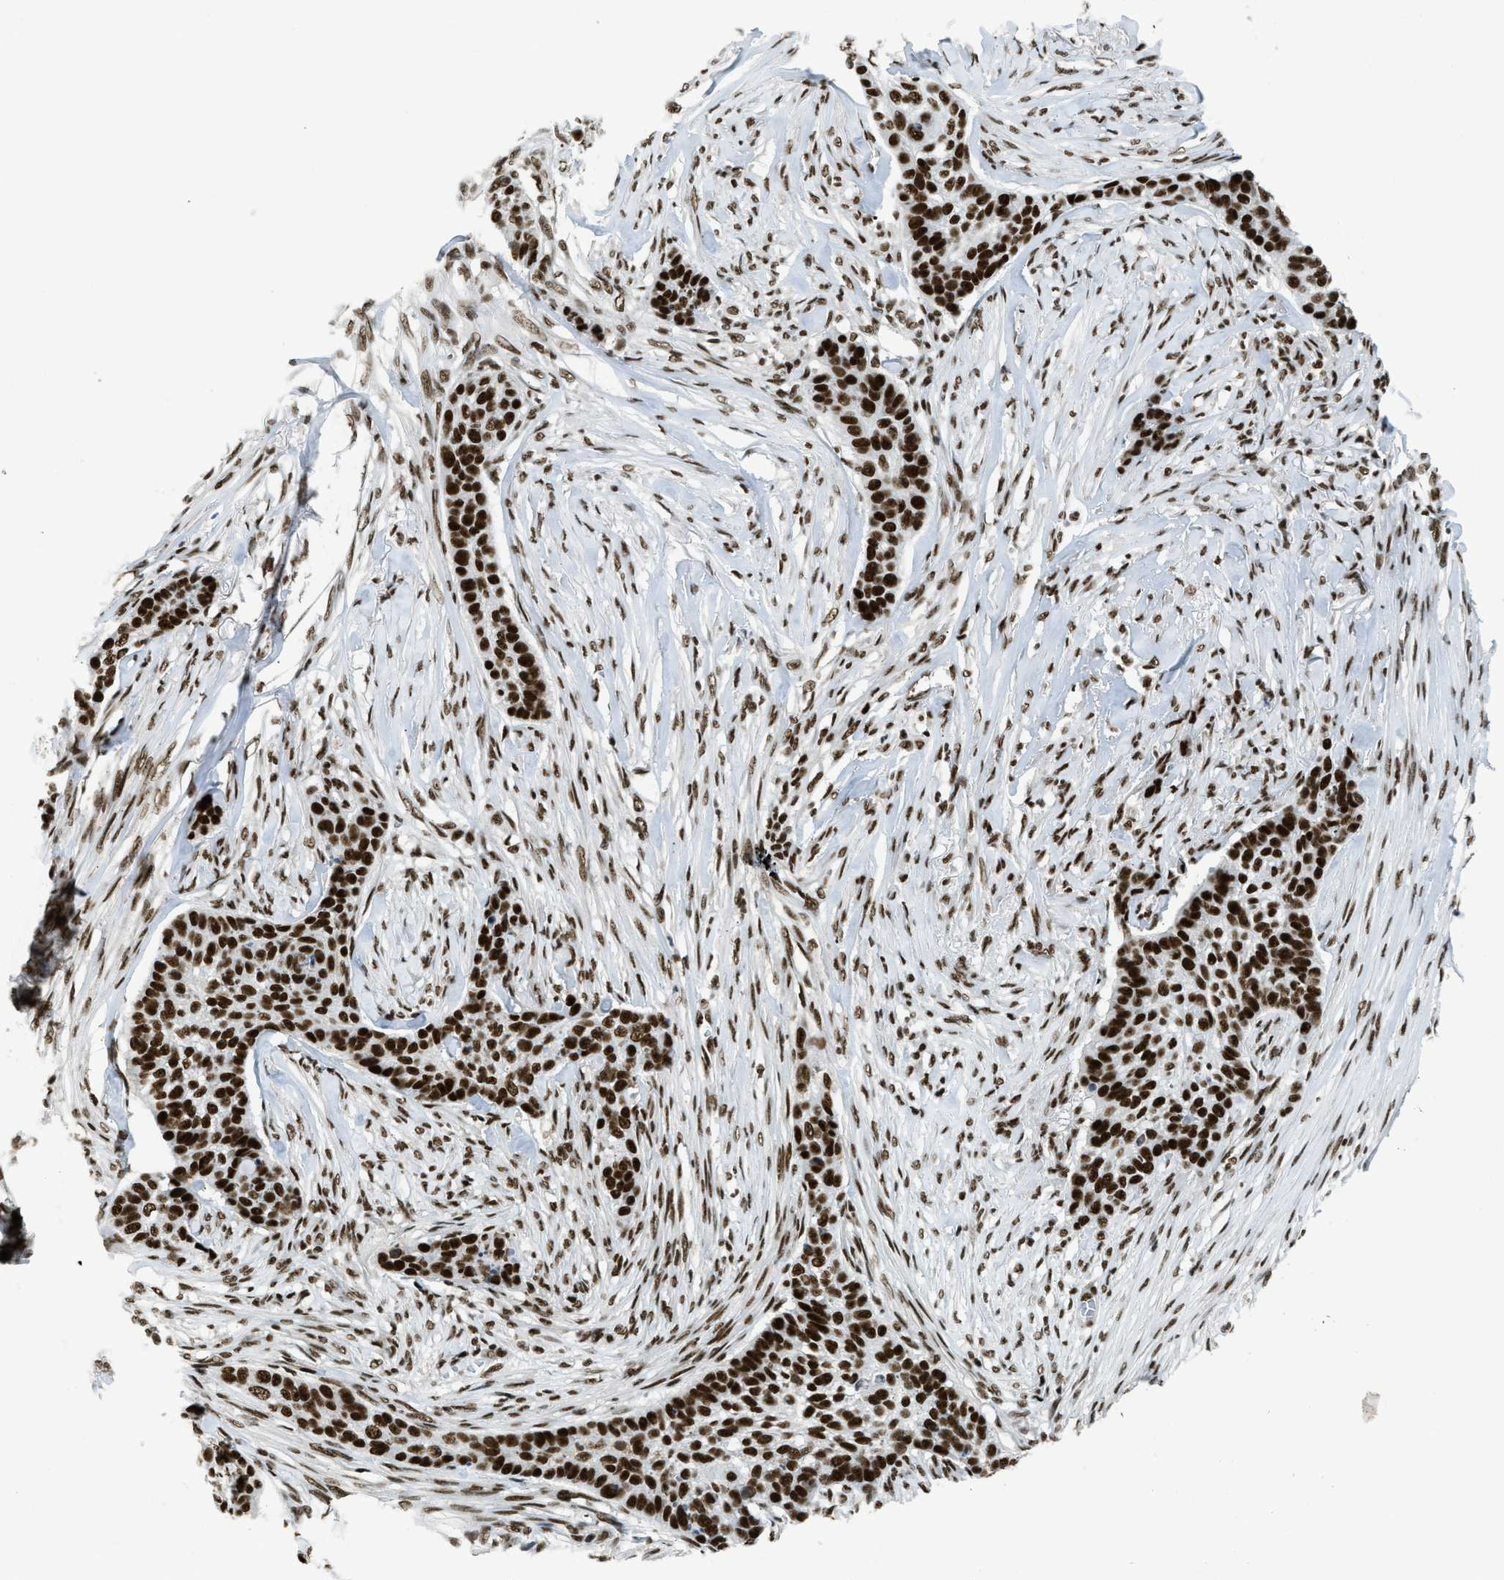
{"staining": {"intensity": "strong", "quantity": ">75%", "location": "nuclear"}, "tissue": "skin cancer", "cell_type": "Tumor cells", "image_type": "cancer", "snomed": [{"axis": "morphology", "description": "Basal cell carcinoma"}, {"axis": "topography", "description": "Skin"}], "caption": "Protein staining exhibits strong nuclear positivity in about >75% of tumor cells in skin basal cell carcinoma.", "gene": "SCAF4", "patient": {"sex": "male", "age": 85}}